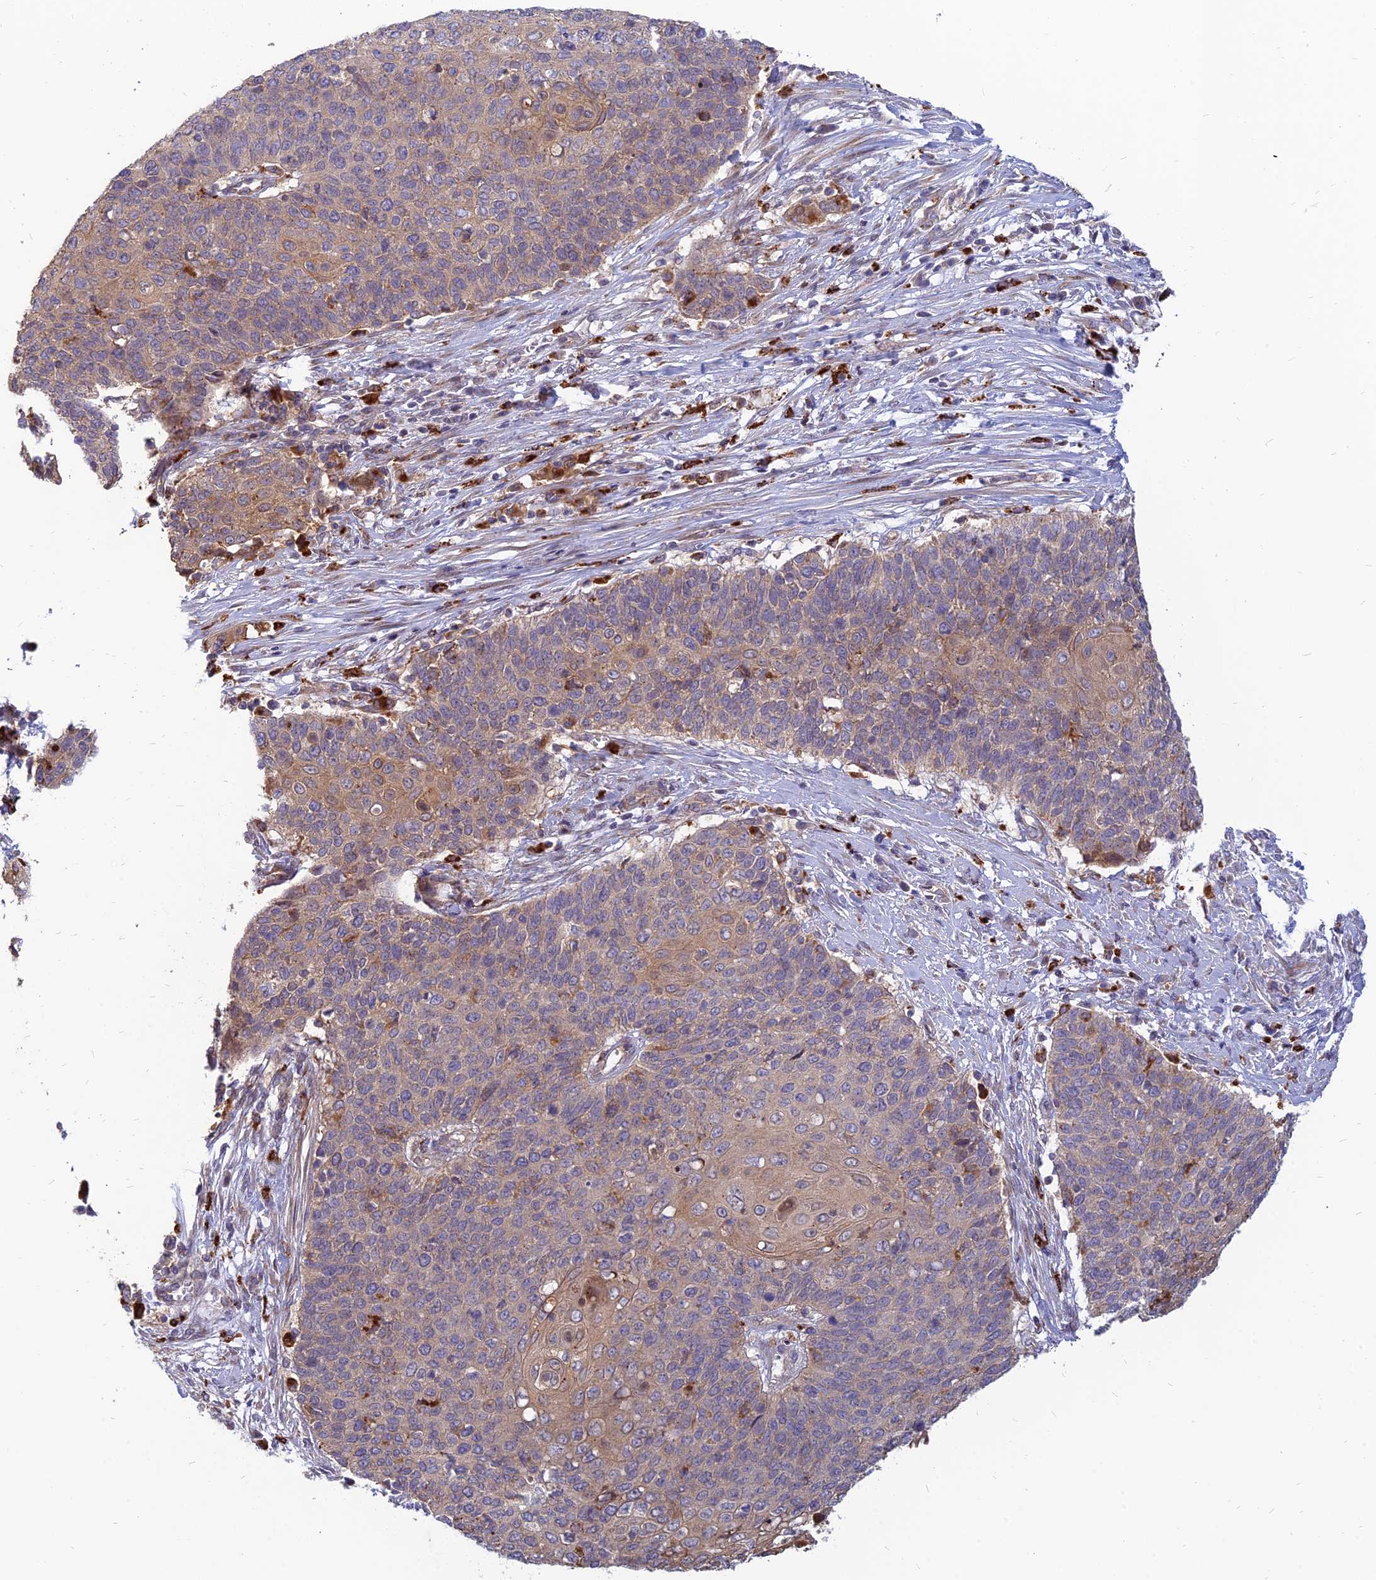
{"staining": {"intensity": "weak", "quantity": "25%-75%", "location": "cytoplasmic/membranous"}, "tissue": "cervical cancer", "cell_type": "Tumor cells", "image_type": "cancer", "snomed": [{"axis": "morphology", "description": "Squamous cell carcinoma, NOS"}, {"axis": "topography", "description": "Cervix"}], "caption": "Immunohistochemistry (IHC) micrograph of neoplastic tissue: cervical squamous cell carcinoma stained using IHC exhibits low levels of weak protein expression localized specifically in the cytoplasmic/membranous of tumor cells, appearing as a cytoplasmic/membranous brown color.", "gene": "PHKA2", "patient": {"sex": "female", "age": 39}}